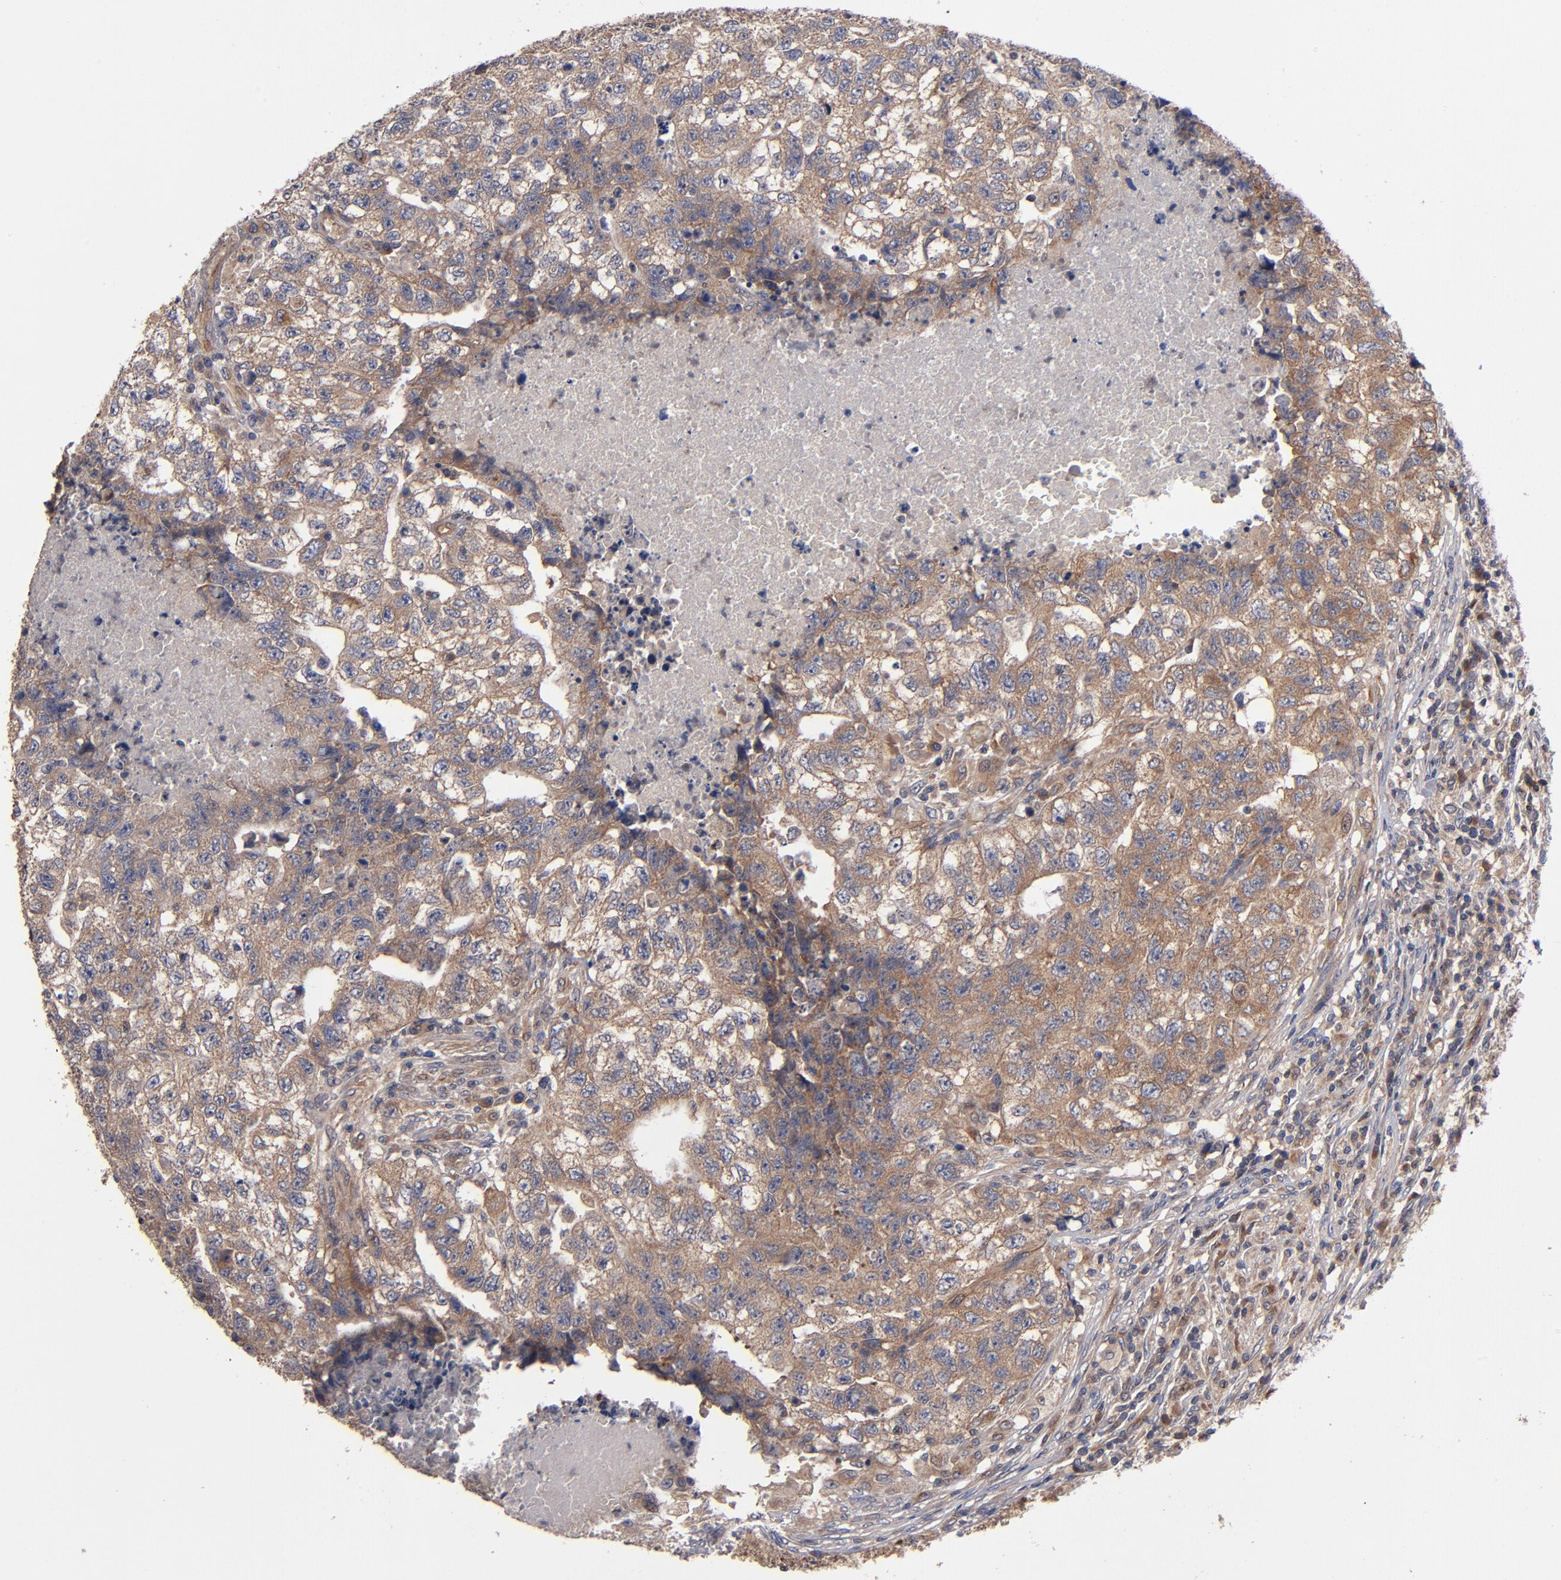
{"staining": {"intensity": "moderate", "quantity": ">75%", "location": "cytoplasmic/membranous"}, "tissue": "testis cancer", "cell_type": "Tumor cells", "image_type": "cancer", "snomed": [{"axis": "morphology", "description": "Carcinoma, Embryonal, NOS"}, {"axis": "topography", "description": "Testis"}], "caption": "A brown stain labels moderate cytoplasmic/membranous staining of a protein in human testis cancer (embryonal carcinoma) tumor cells. (Brightfield microscopy of DAB IHC at high magnification).", "gene": "BDKRB1", "patient": {"sex": "male", "age": 21}}